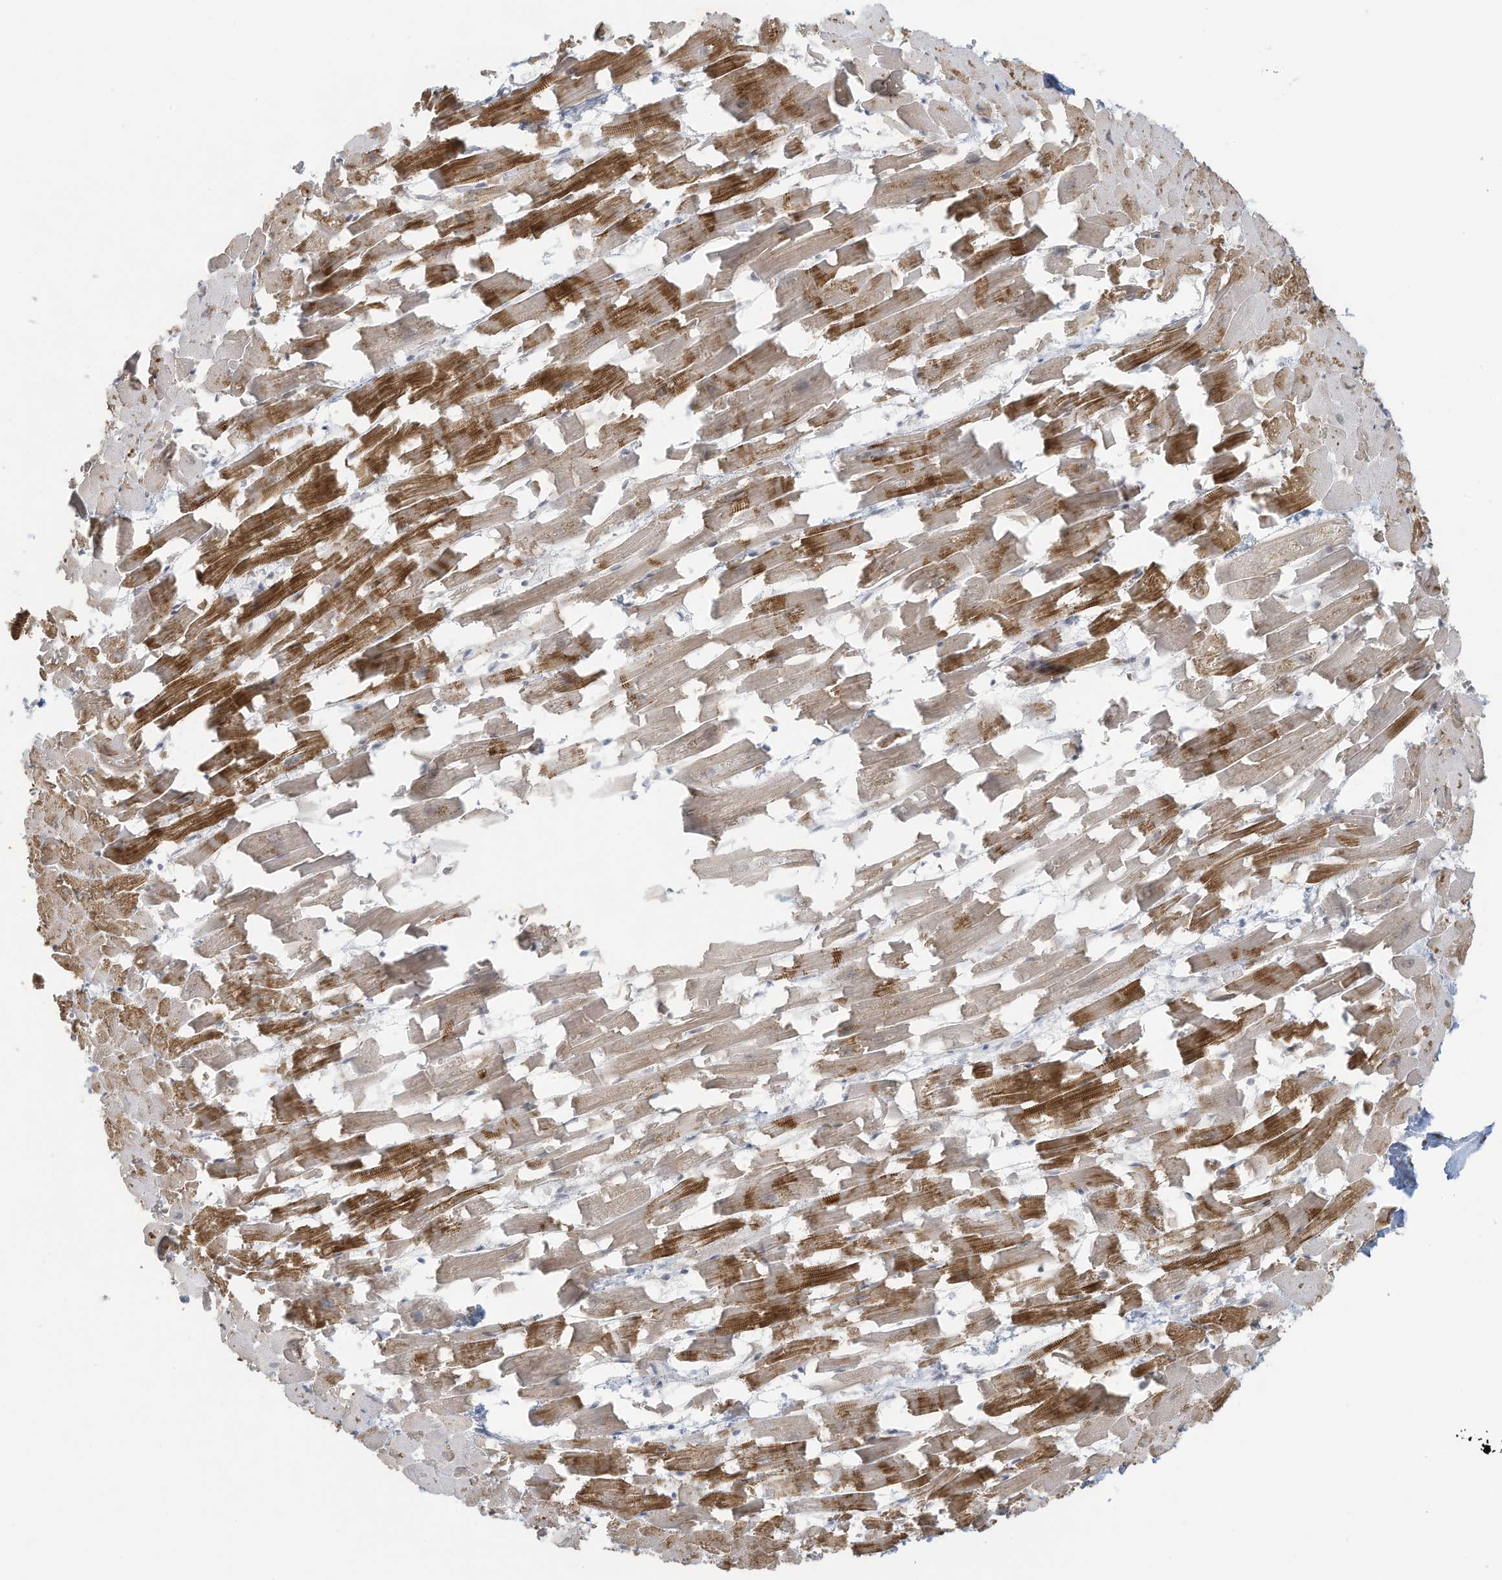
{"staining": {"intensity": "moderate", "quantity": ">75%", "location": "cytoplasmic/membranous"}, "tissue": "heart muscle", "cell_type": "Cardiomyocytes", "image_type": "normal", "snomed": [{"axis": "morphology", "description": "Normal tissue, NOS"}, {"axis": "topography", "description": "Heart"}], "caption": "DAB (3,3'-diaminobenzidine) immunohistochemical staining of unremarkable heart muscle exhibits moderate cytoplasmic/membranous protein positivity in approximately >75% of cardiomyocytes.", "gene": "DBR1", "patient": {"sex": "female", "age": 64}}